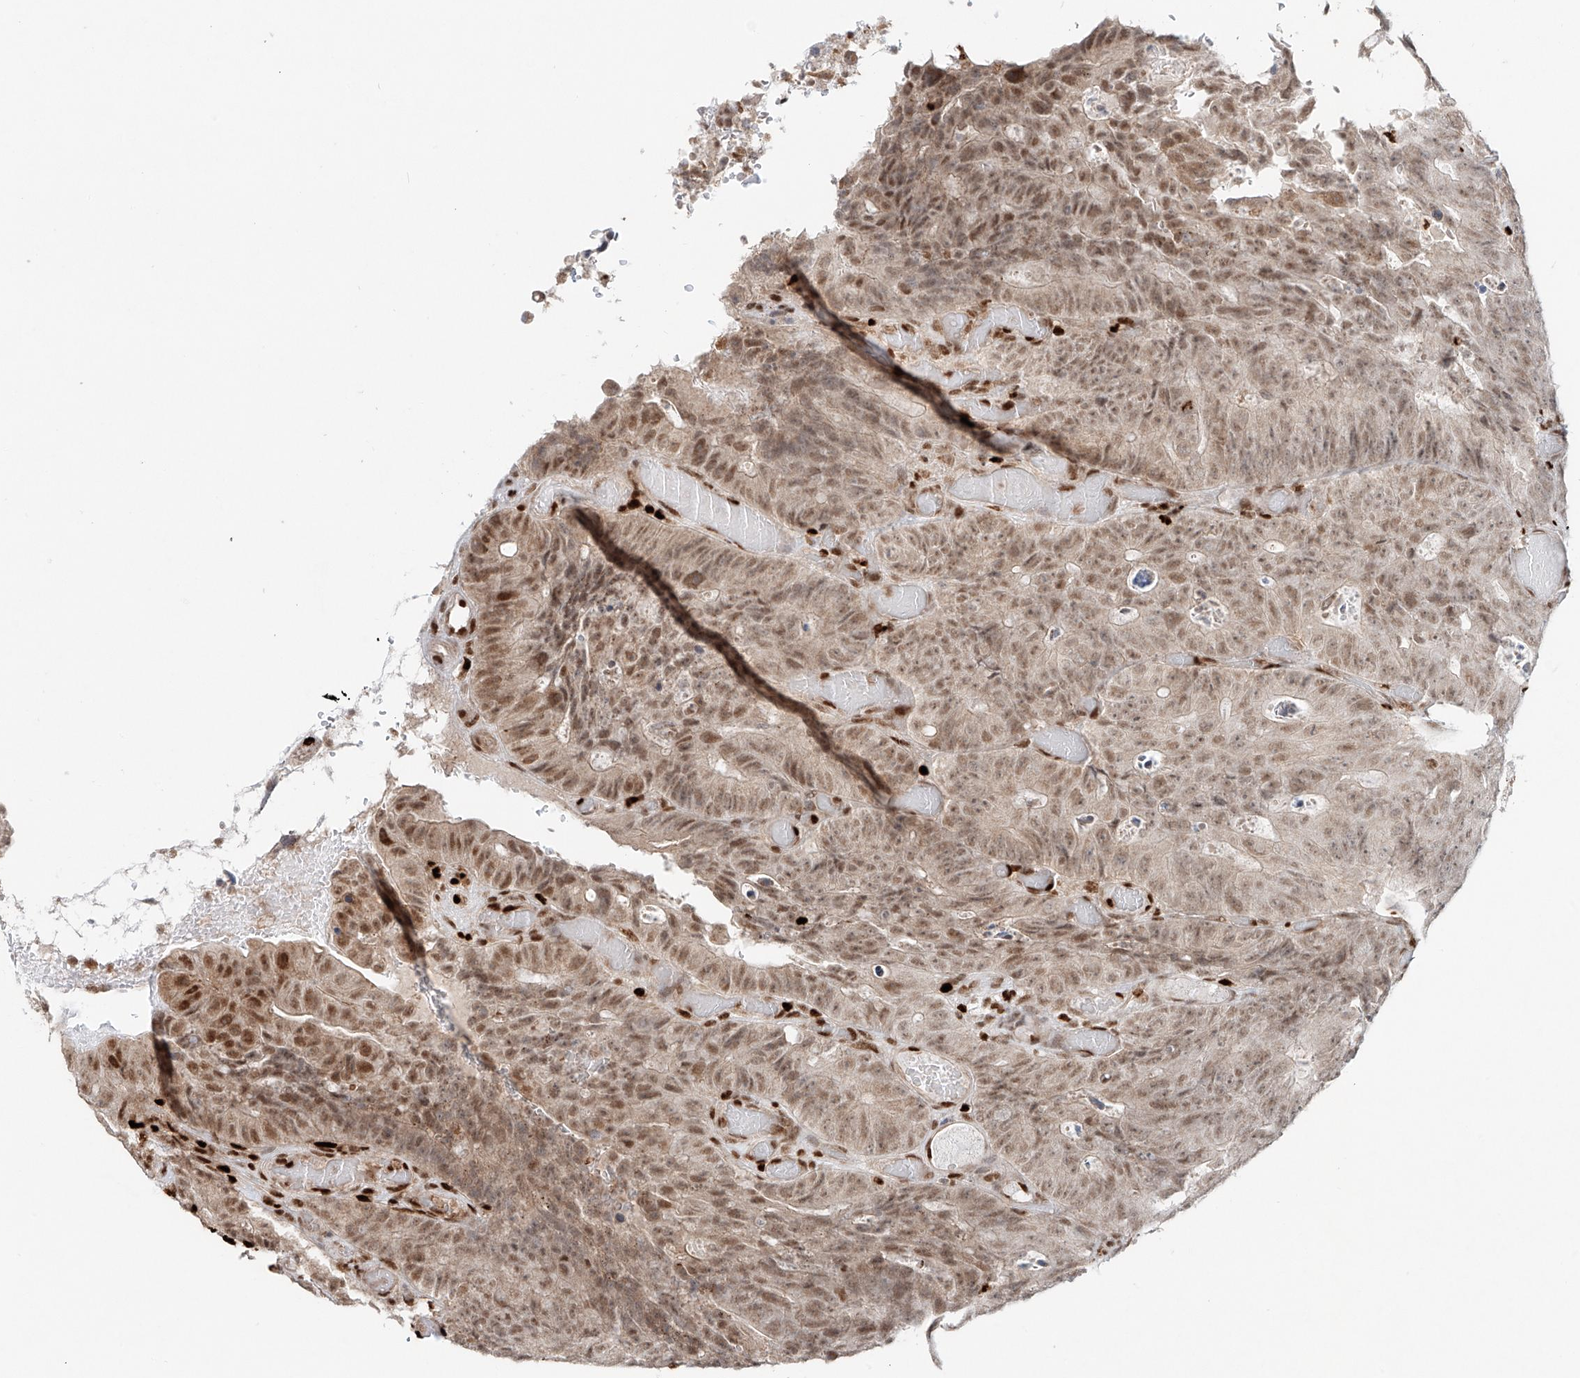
{"staining": {"intensity": "moderate", "quantity": ">75%", "location": "nuclear"}, "tissue": "colorectal cancer", "cell_type": "Tumor cells", "image_type": "cancer", "snomed": [{"axis": "morphology", "description": "Adenocarcinoma, NOS"}, {"axis": "topography", "description": "Colon"}], "caption": "The photomicrograph demonstrates immunohistochemical staining of colorectal adenocarcinoma. There is moderate nuclear positivity is appreciated in approximately >75% of tumor cells. The staining was performed using DAB to visualize the protein expression in brown, while the nuclei were stained in blue with hematoxylin (Magnification: 20x).", "gene": "DZIP1L", "patient": {"sex": "male", "age": 87}}